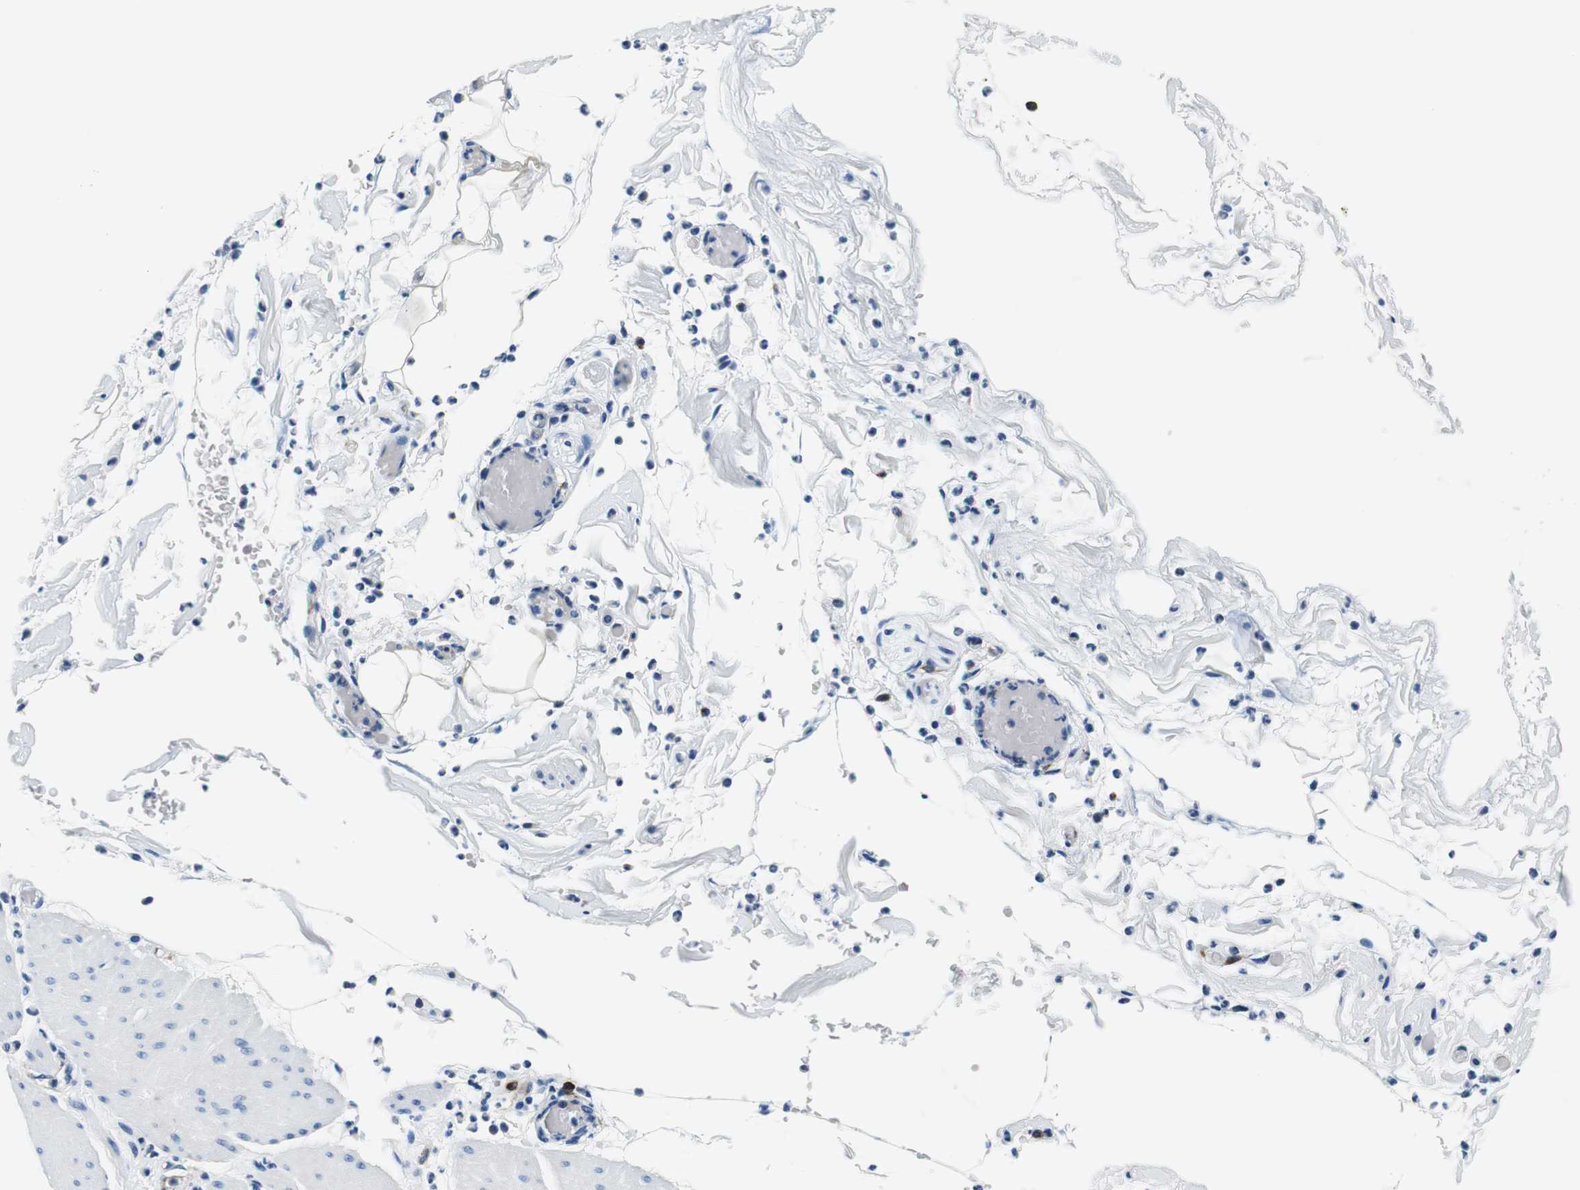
{"staining": {"intensity": "negative", "quantity": "none", "location": "none"}, "tissue": "smooth muscle", "cell_type": "Smooth muscle cells", "image_type": "normal", "snomed": [{"axis": "morphology", "description": "Normal tissue, NOS"}, {"axis": "topography", "description": "Smooth muscle"}, {"axis": "topography", "description": "Colon"}], "caption": "DAB (3,3'-diaminobenzidine) immunohistochemical staining of benign human smooth muscle reveals no significant staining in smooth muscle cells.", "gene": "HLA", "patient": {"sex": "male", "age": 67}}